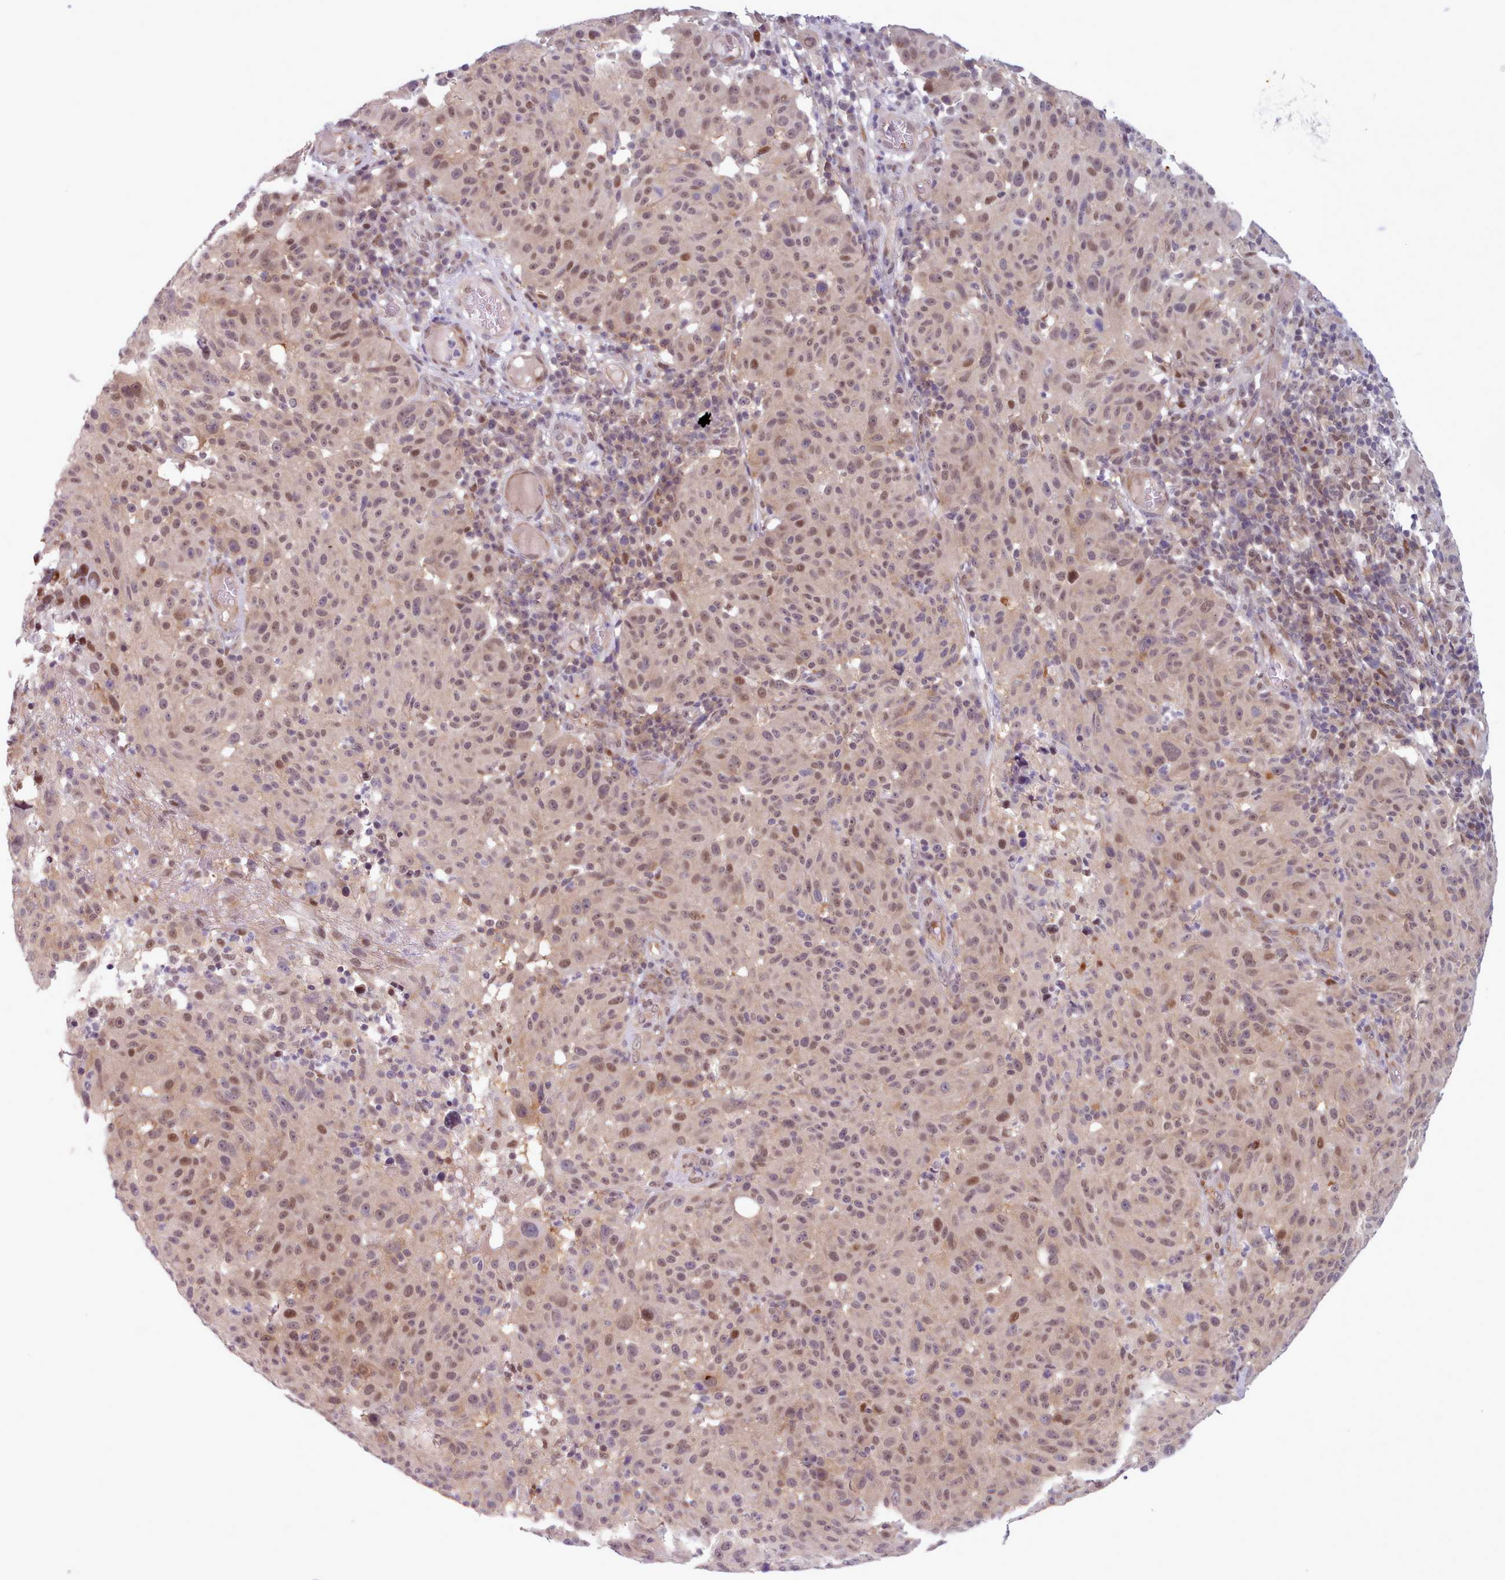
{"staining": {"intensity": "moderate", "quantity": "25%-75%", "location": "nuclear"}, "tissue": "melanoma", "cell_type": "Tumor cells", "image_type": "cancer", "snomed": [{"axis": "morphology", "description": "Malignant melanoma, NOS"}, {"axis": "topography", "description": "Skin"}], "caption": "This histopathology image shows malignant melanoma stained with immunohistochemistry (IHC) to label a protein in brown. The nuclear of tumor cells show moderate positivity for the protein. Nuclei are counter-stained blue.", "gene": "KBTBD7", "patient": {"sex": "male", "age": 53}}